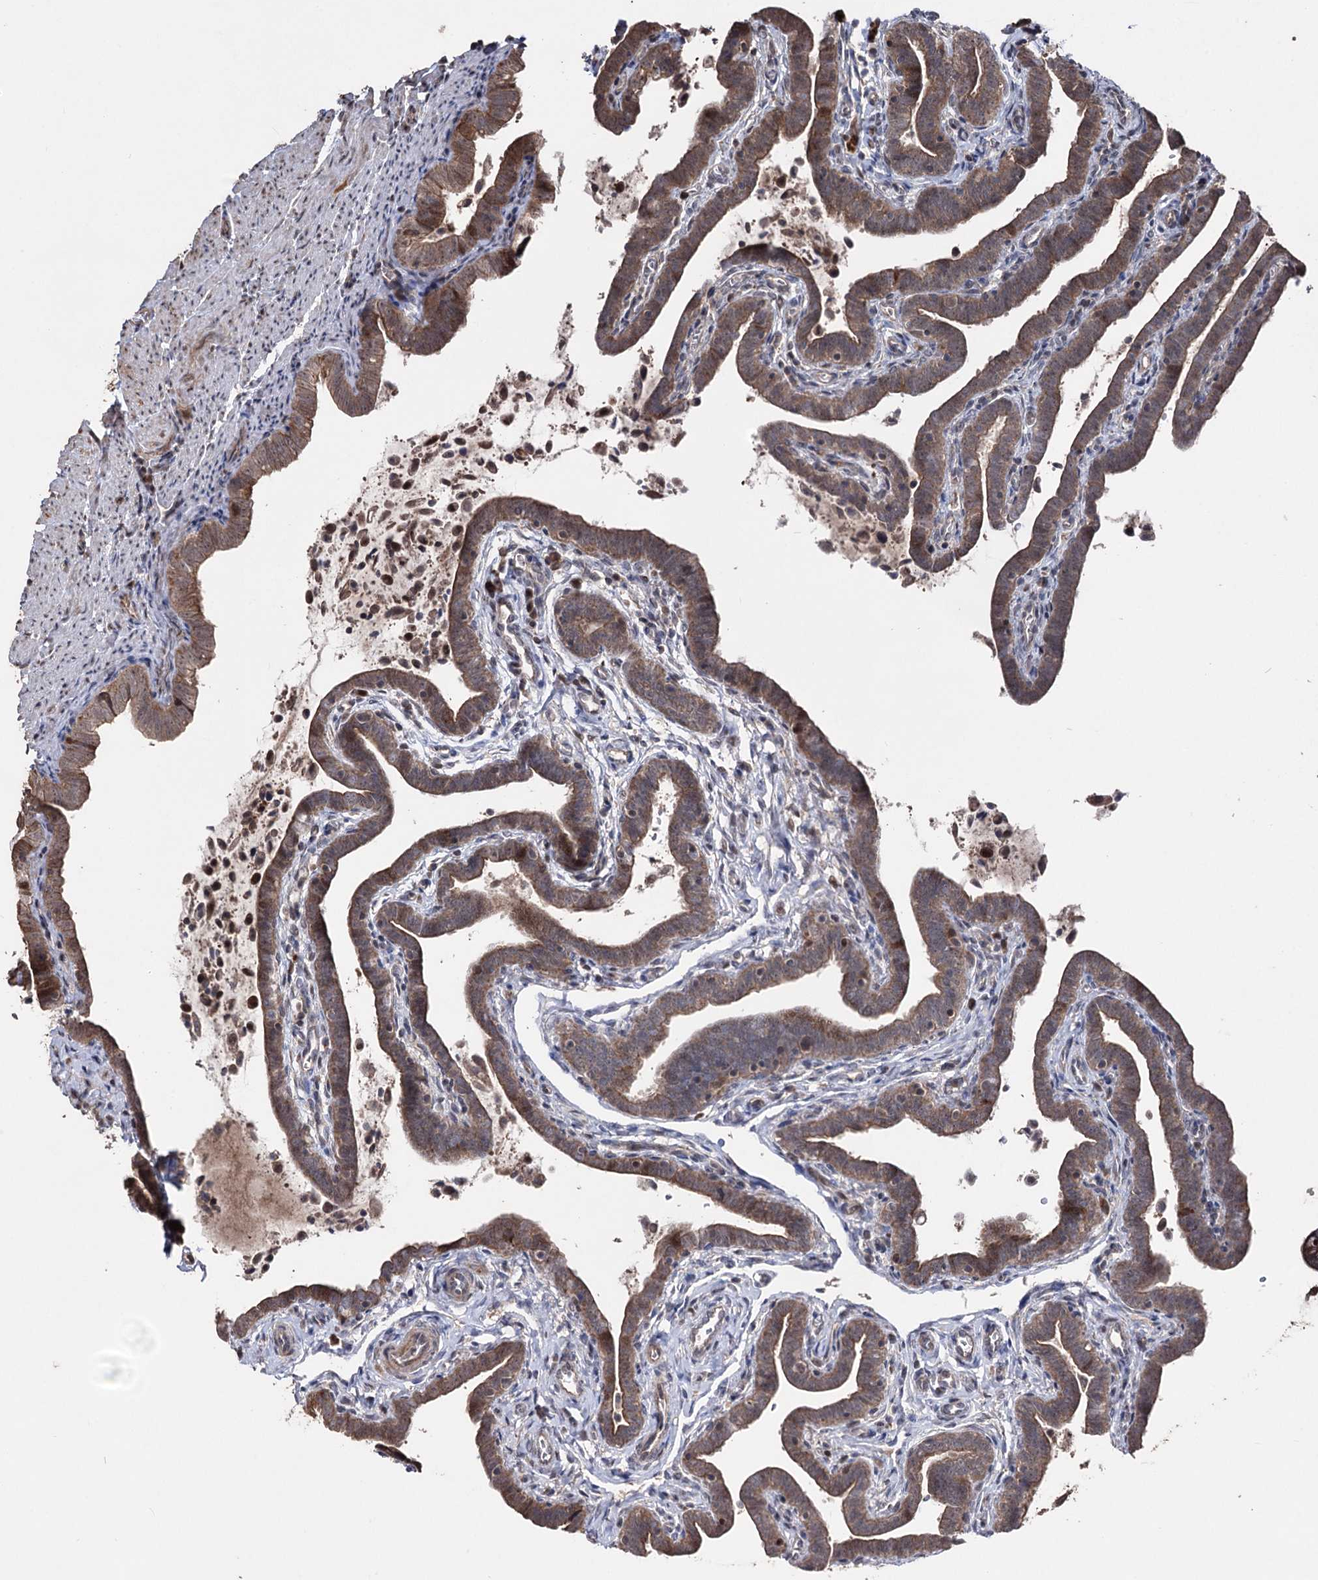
{"staining": {"intensity": "moderate", "quantity": ">75%", "location": "cytoplasmic/membranous"}, "tissue": "fallopian tube", "cell_type": "Glandular cells", "image_type": "normal", "snomed": [{"axis": "morphology", "description": "Normal tissue, NOS"}, {"axis": "topography", "description": "Fallopian tube"}], "caption": "A micrograph of fallopian tube stained for a protein exhibits moderate cytoplasmic/membranous brown staining in glandular cells. (IHC, brightfield microscopy, high magnification).", "gene": "CPNE8", "patient": {"sex": "female", "age": 36}}